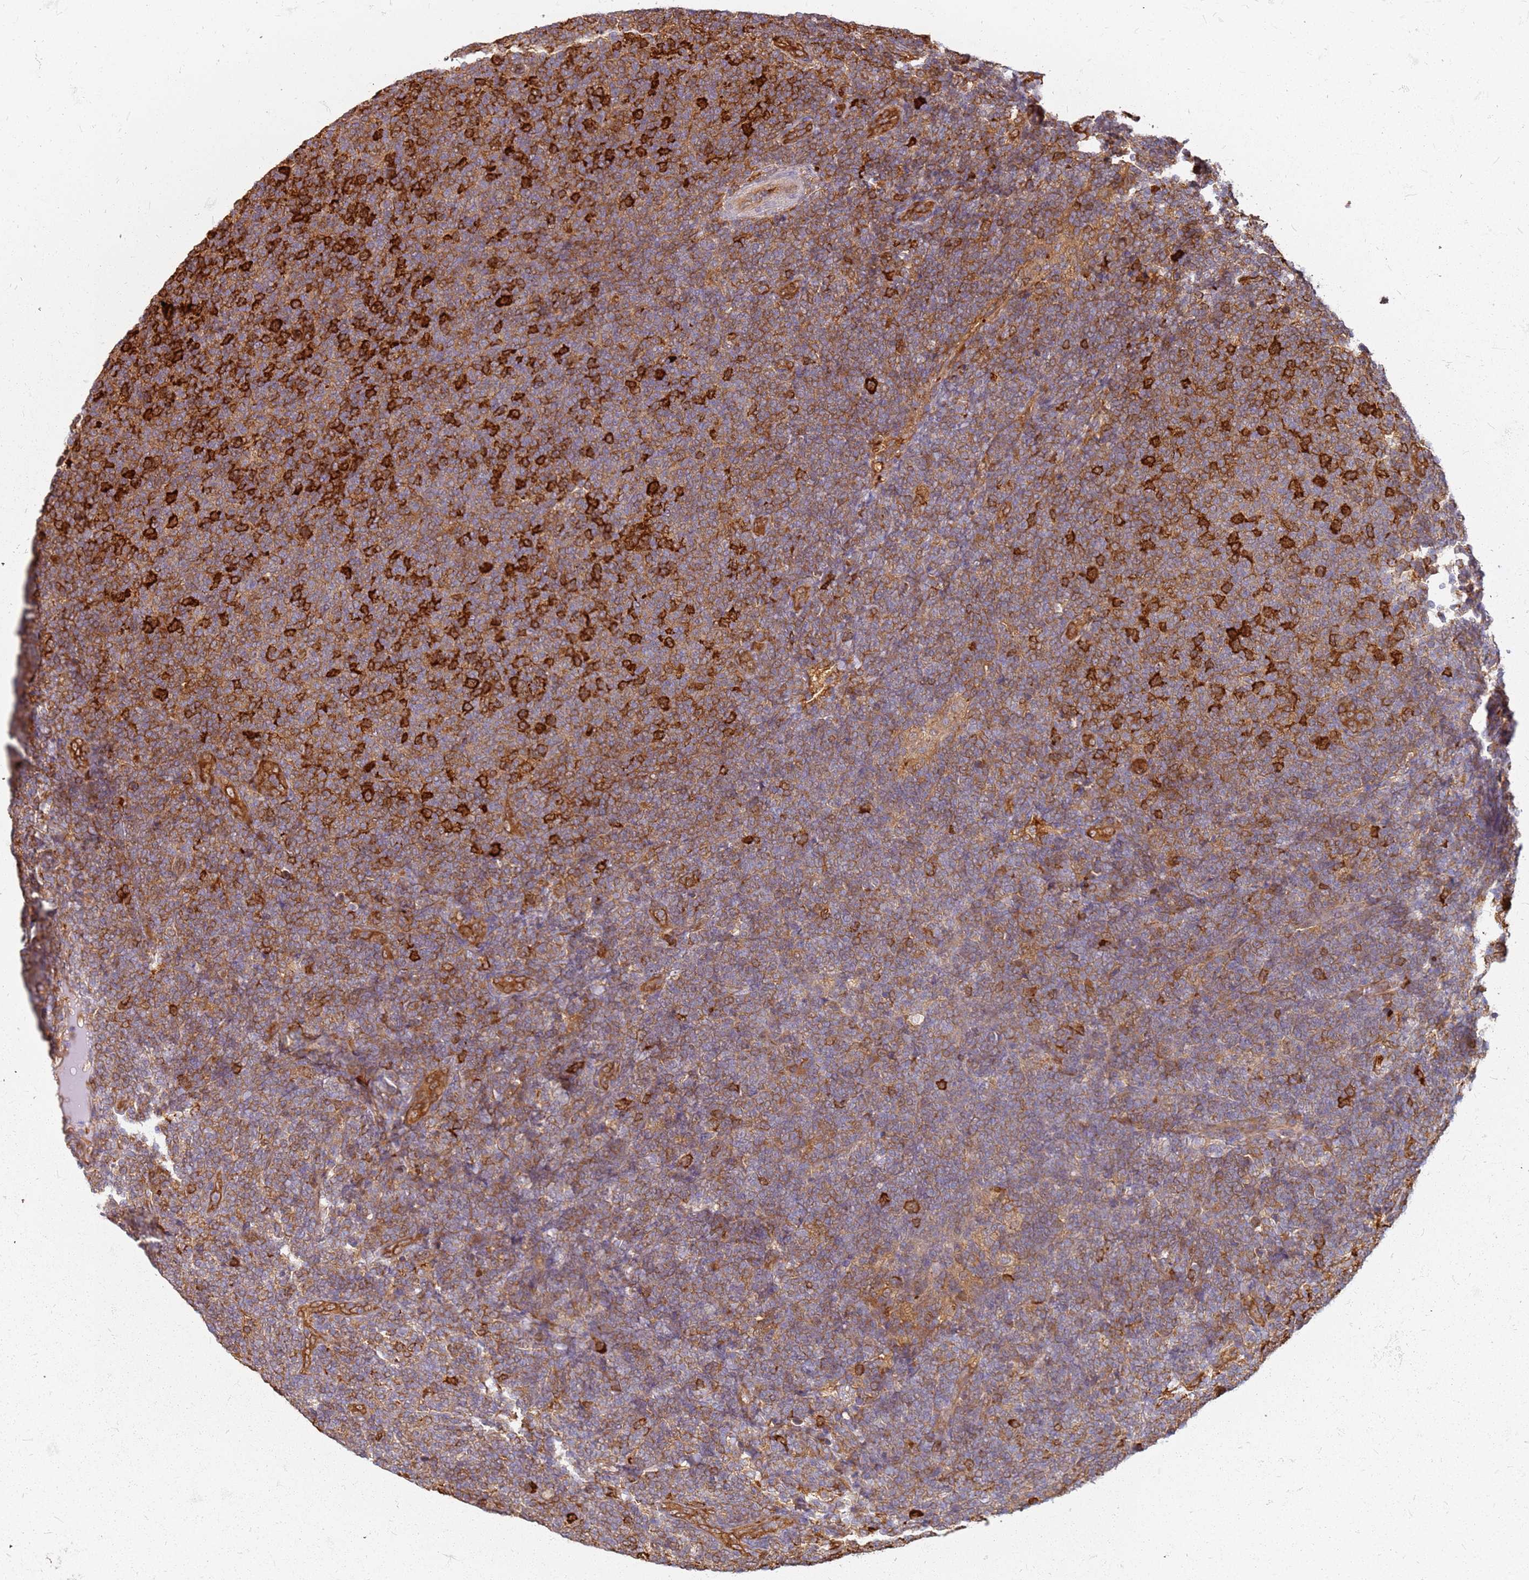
{"staining": {"intensity": "moderate", "quantity": ">75%", "location": "cytoplasmic/membranous"}, "tissue": "lymphoma", "cell_type": "Tumor cells", "image_type": "cancer", "snomed": [{"axis": "morphology", "description": "Malignant lymphoma, non-Hodgkin's type, Low grade"}, {"axis": "topography", "description": "Lymph node"}], "caption": "A micrograph of human malignant lymphoma, non-Hodgkin's type (low-grade) stained for a protein shows moderate cytoplasmic/membranous brown staining in tumor cells.", "gene": "HDX", "patient": {"sex": "male", "age": 66}}